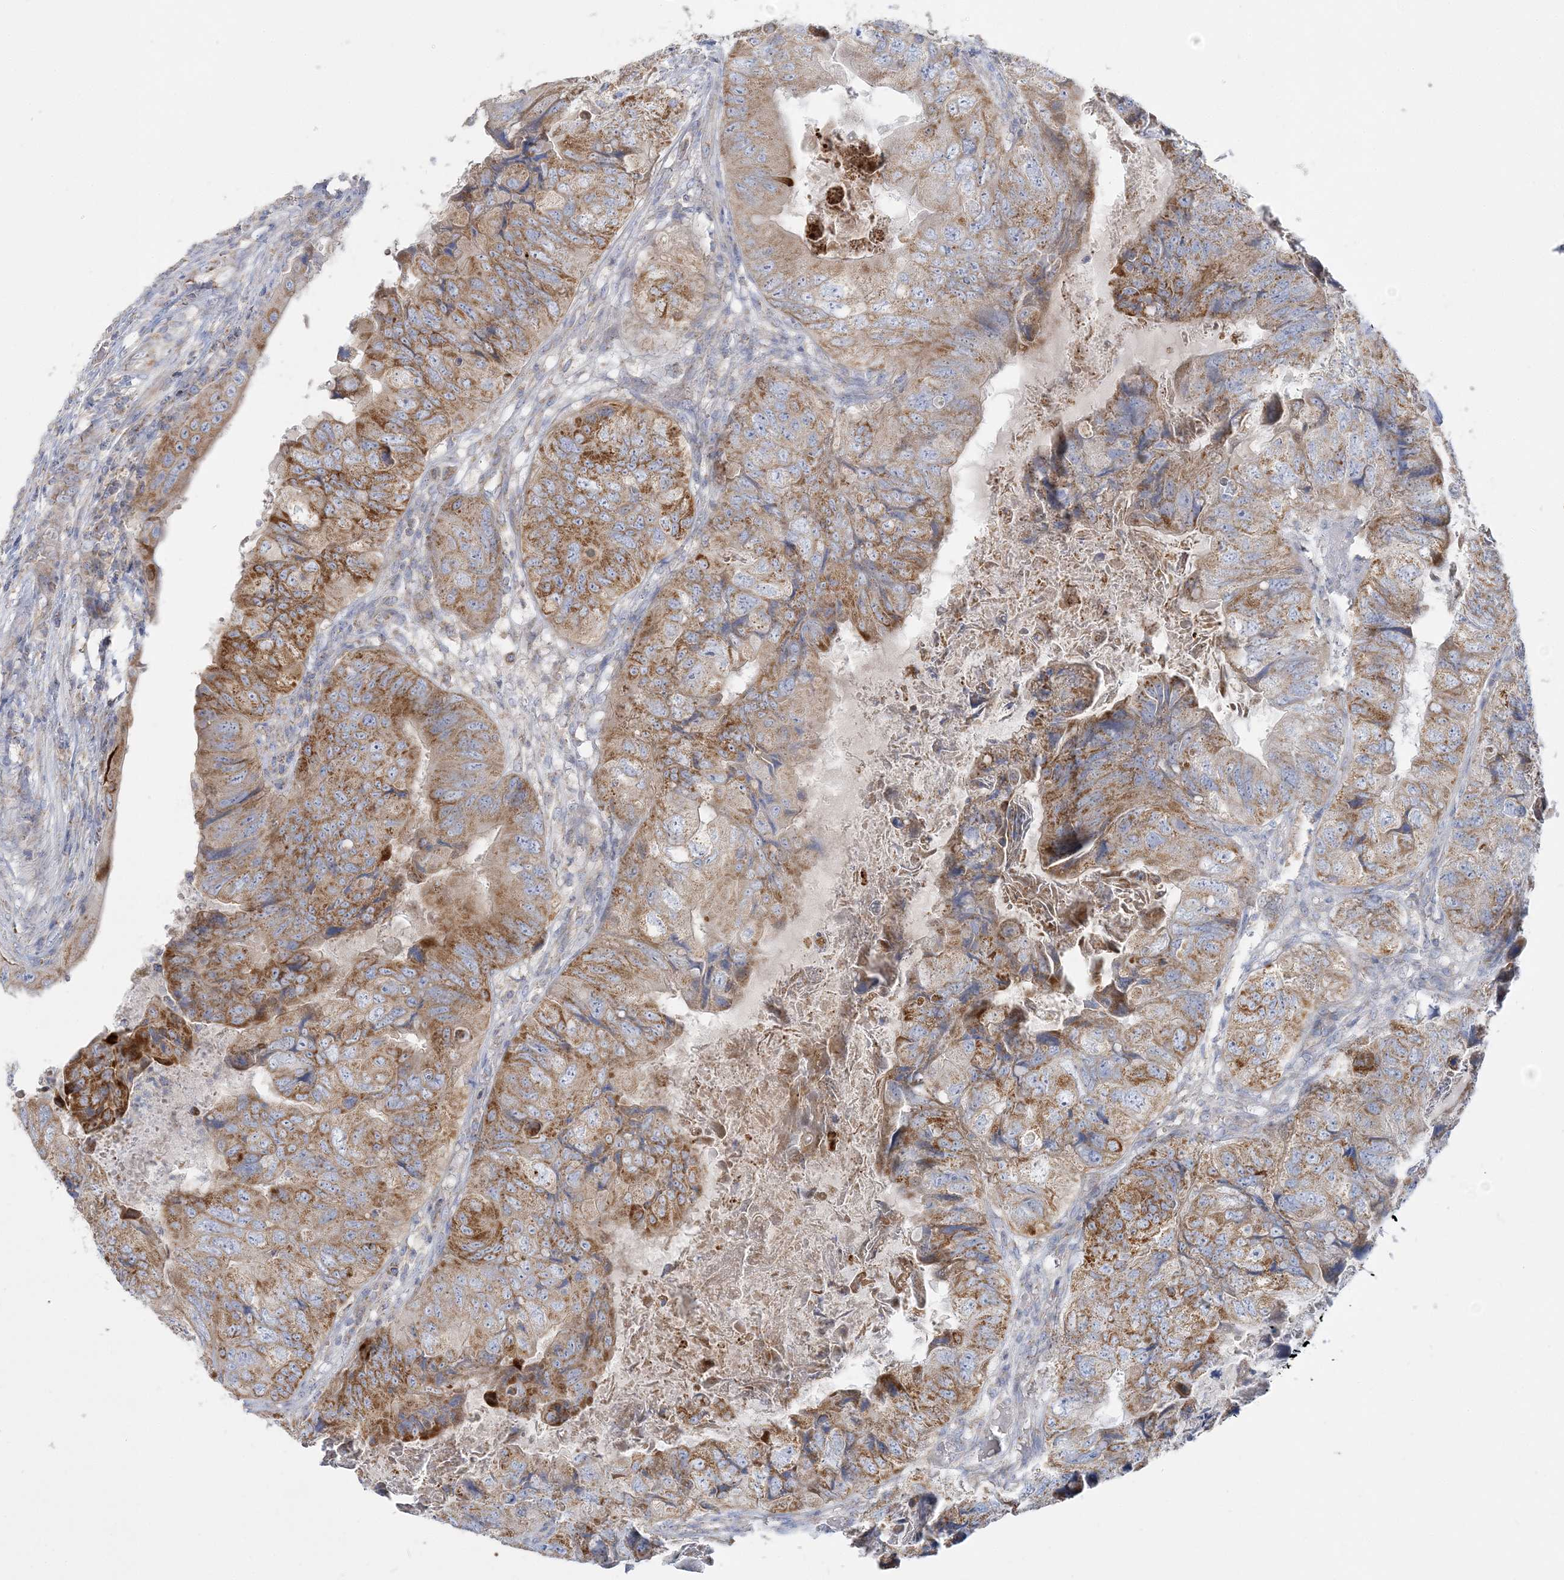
{"staining": {"intensity": "moderate", "quantity": ">75%", "location": "cytoplasmic/membranous"}, "tissue": "colorectal cancer", "cell_type": "Tumor cells", "image_type": "cancer", "snomed": [{"axis": "morphology", "description": "Adenocarcinoma, NOS"}, {"axis": "topography", "description": "Rectum"}], "caption": "A micrograph showing moderate cytoplasmic/membranous expression in about >75% of tumor cells in colorectal adenocarcinoma, as visualized by brown immunohistochemical staining.", "gene": "TBC1D14", "patient": {"sex": "male", "age": 63}}